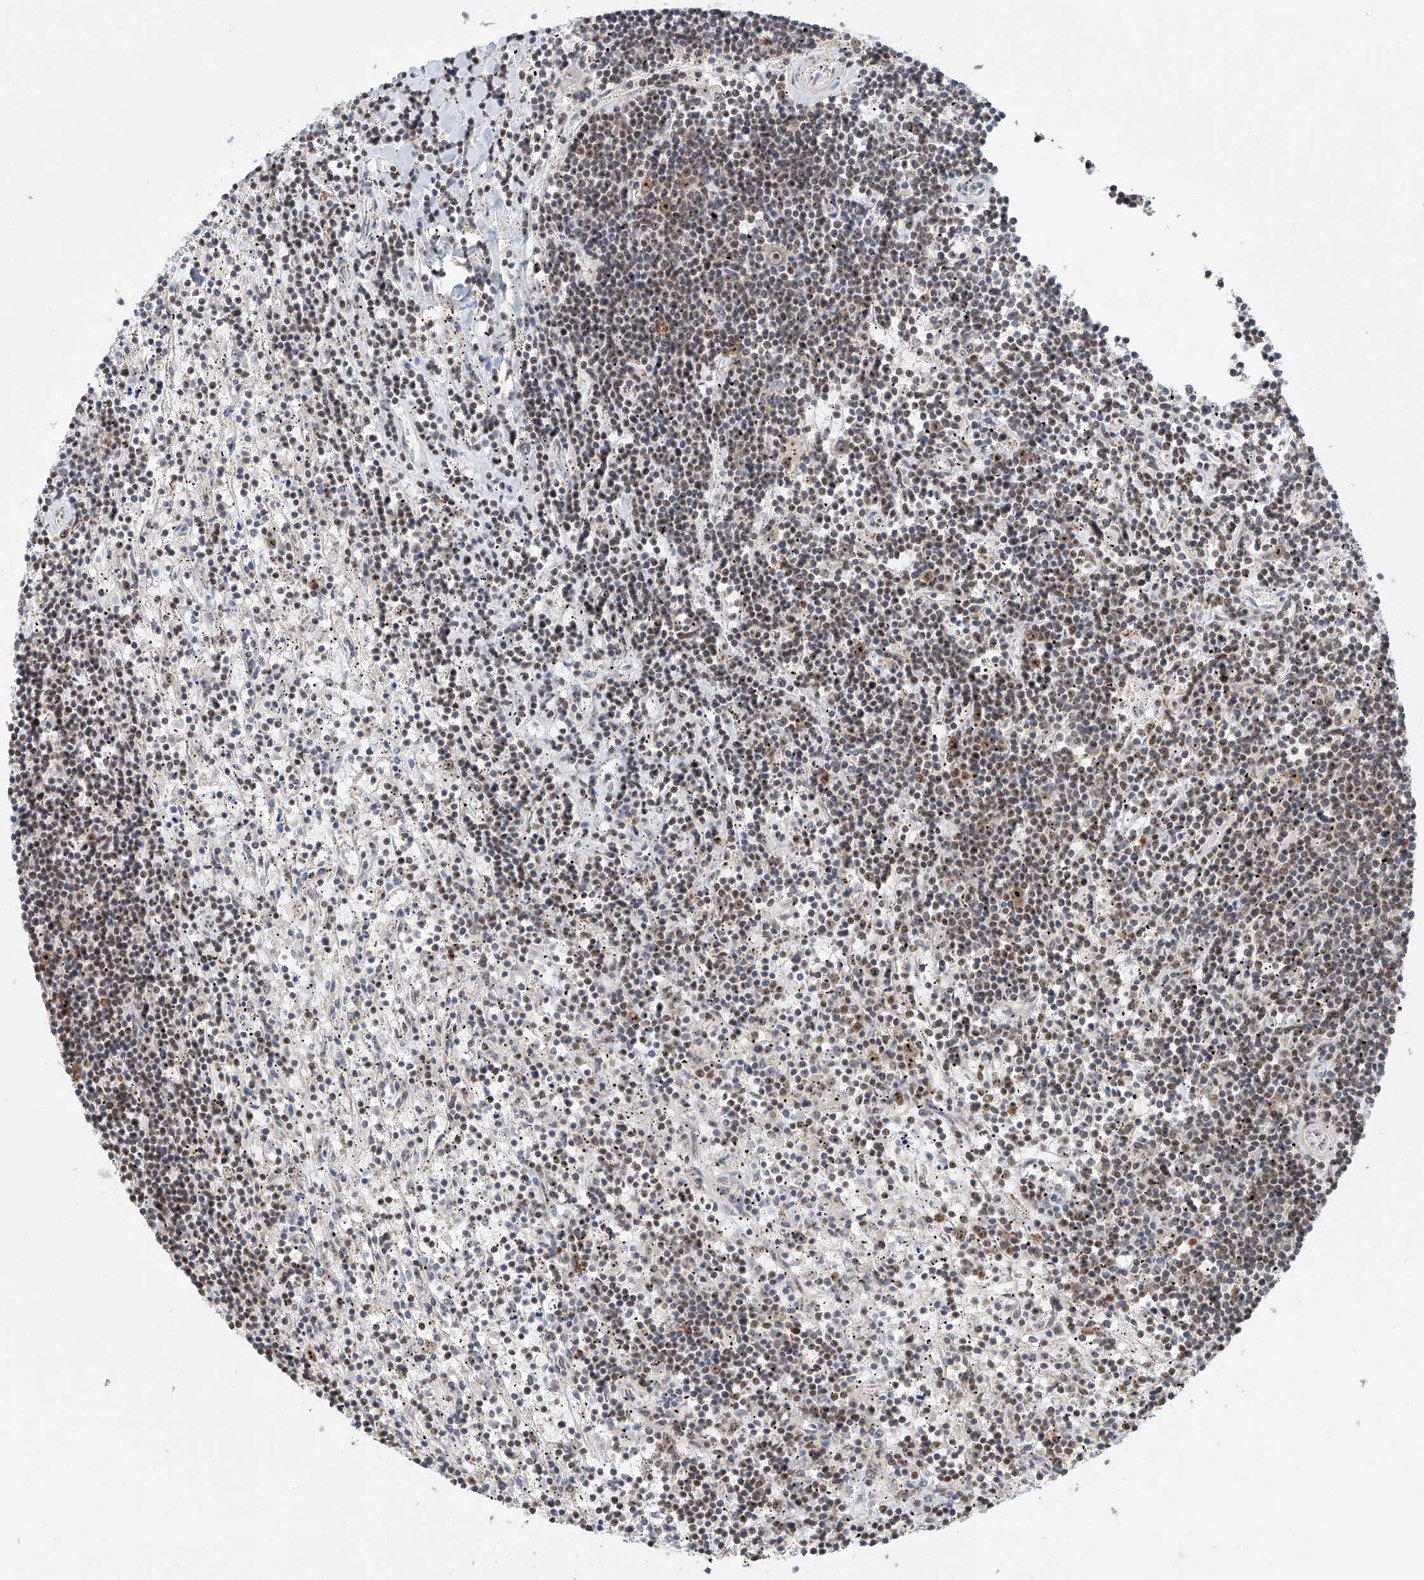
{"staining": {"intensity": "weak", "quantity": "25%-75%", "location": "nuclear"}, "tissue": "lymphoma", "cell_type": "Tumor cells", "image_type": "cancer", "snomed": [{"axis": "morphology", "description": "Malignant lymphoma, non-Hodgkin's type, Low grade"}, {"axis": "topography", "description": "Spleen"}], "caption": "Immunohistochemical staining of lymphoma displays low levels of weak nuclear expression in about 25%-75% of tumor cells.", "gene": "PRUNE2", "patient": {"sex": "male", "age": 76}}